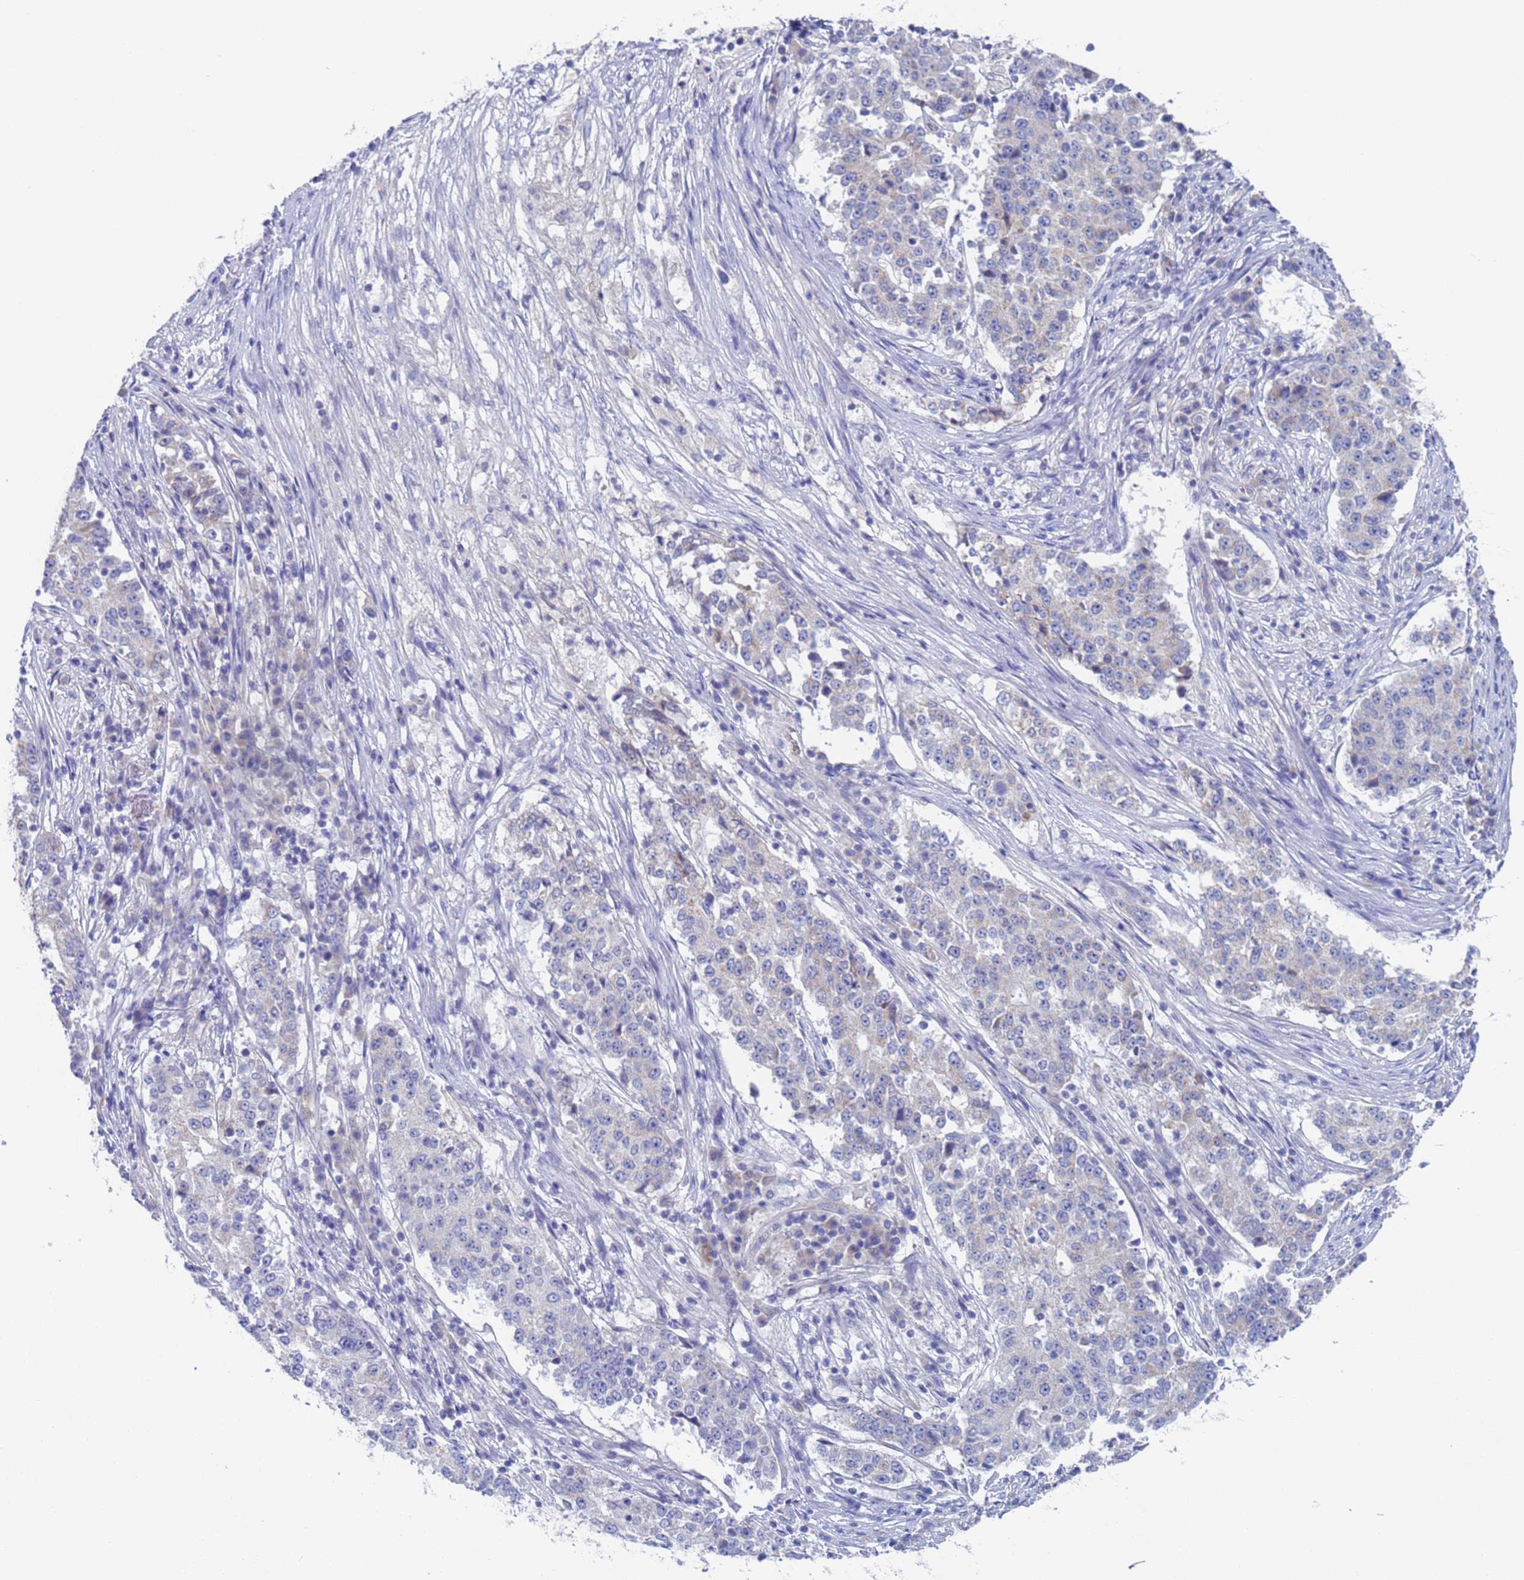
{"staining": {"intensity": "negative", "quantity": "none", "location": "none"}, "tissue": "stomach cancer", "cell_type": "Tumor cells", "image_type": "cancer", "snomed": [{"axis": "morphology", "description": "Adenocarcinoma, NOS"}, {"axis": "topography", "description": "Stomach"}], "caption": "Tumor cells show no significant staining in stomach cancer. Nuclei are stained in blue.", "gene": "PET117", "patient": {"sex": "male", "age": 59}}